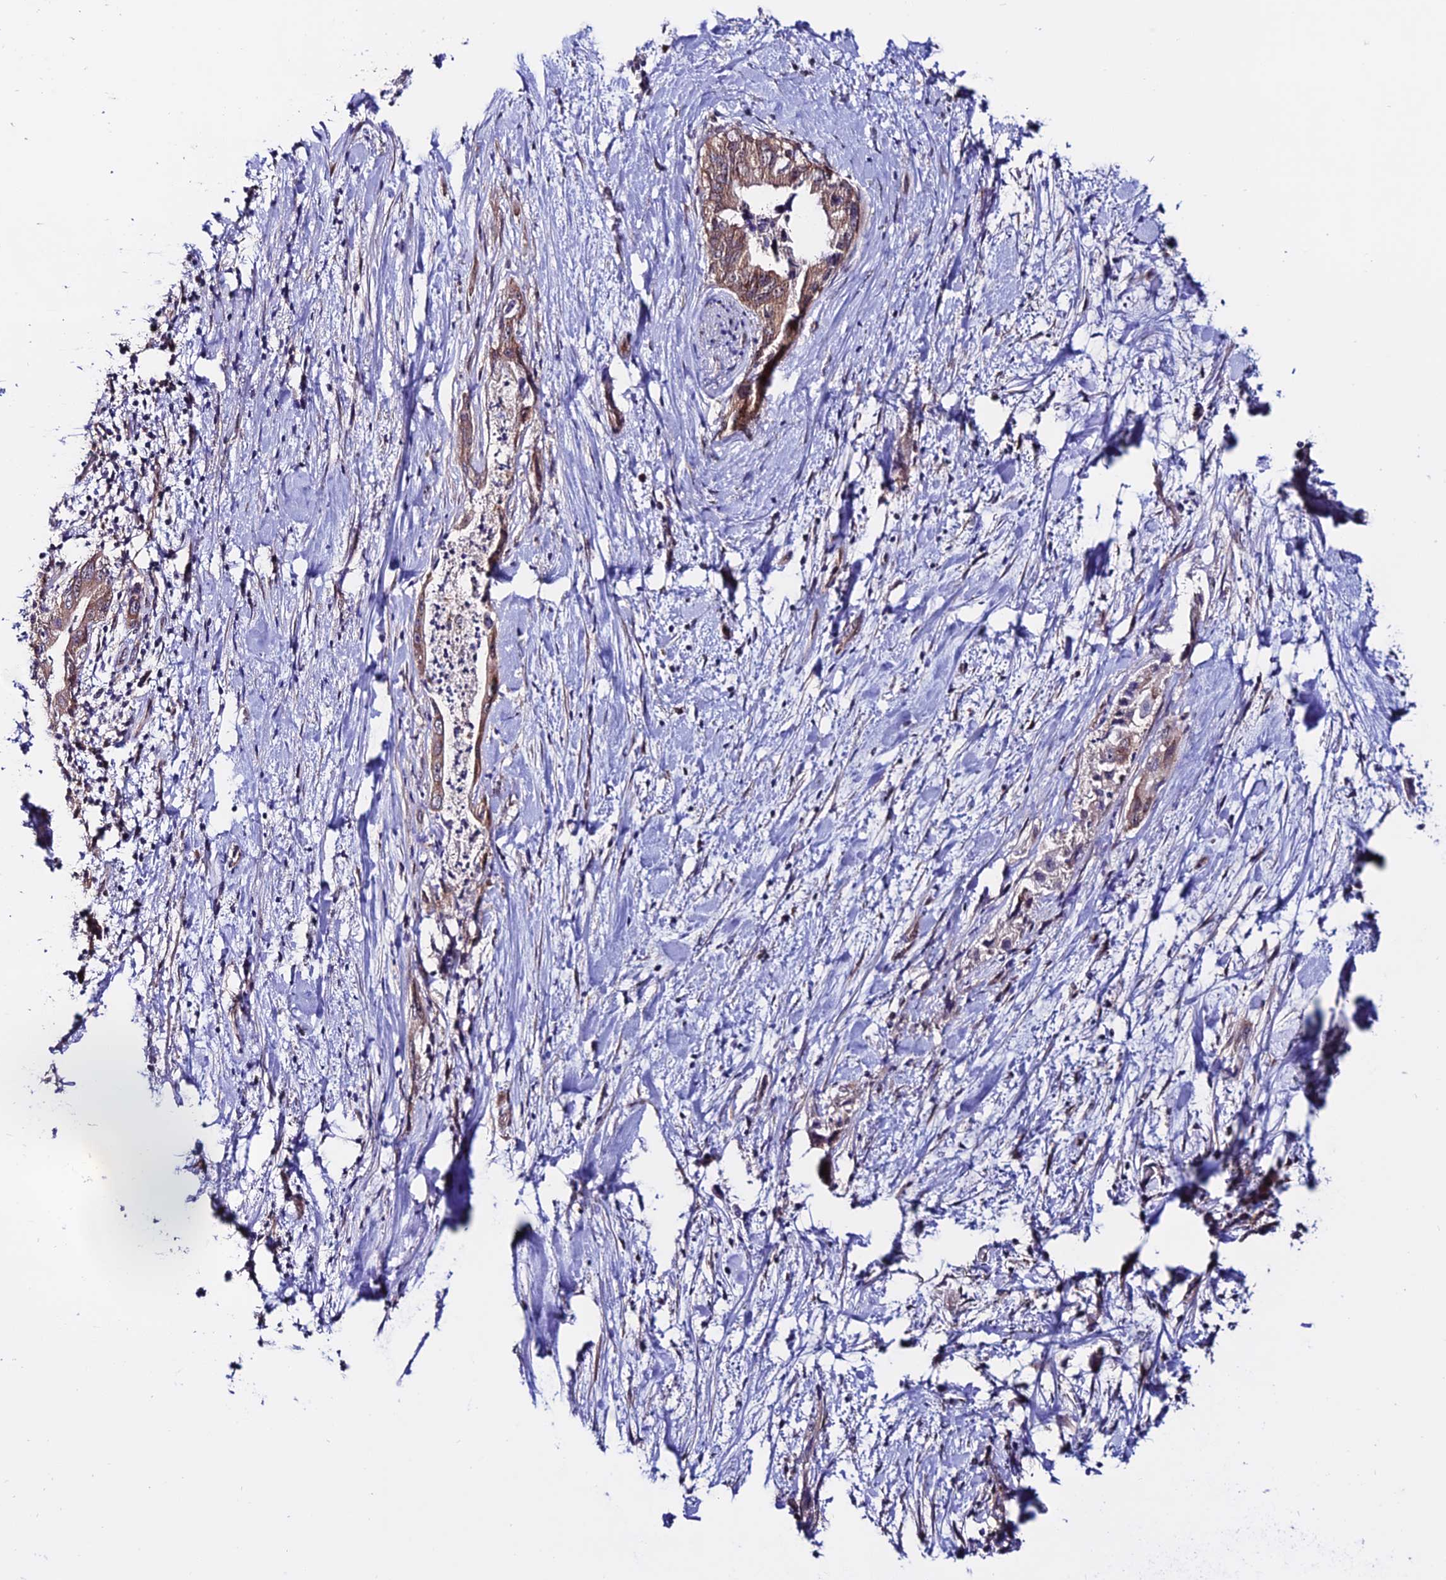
{"staining": {"intensity": "moderate", "quantity": ">75%", "location": "cytoplasmic/membranous"}, "tissue": "pancreatic cancer", "cell_type": "Tumor cells", "image_type": "cancer", "snomed": [{"axis": "morphology", "description": "Adenocarcinoma, NOS"}, {"axis": "topography", "description": "Pancreas"}], "caption": "A photomicrograph of human pancreatic cancer (adenocarcinoma) stained for a protein shows moderate cytoplasmic/membranous brown staining in tumor cells.", "gene": "FZD8", "patient": {"sex": "female", "age": 78}}